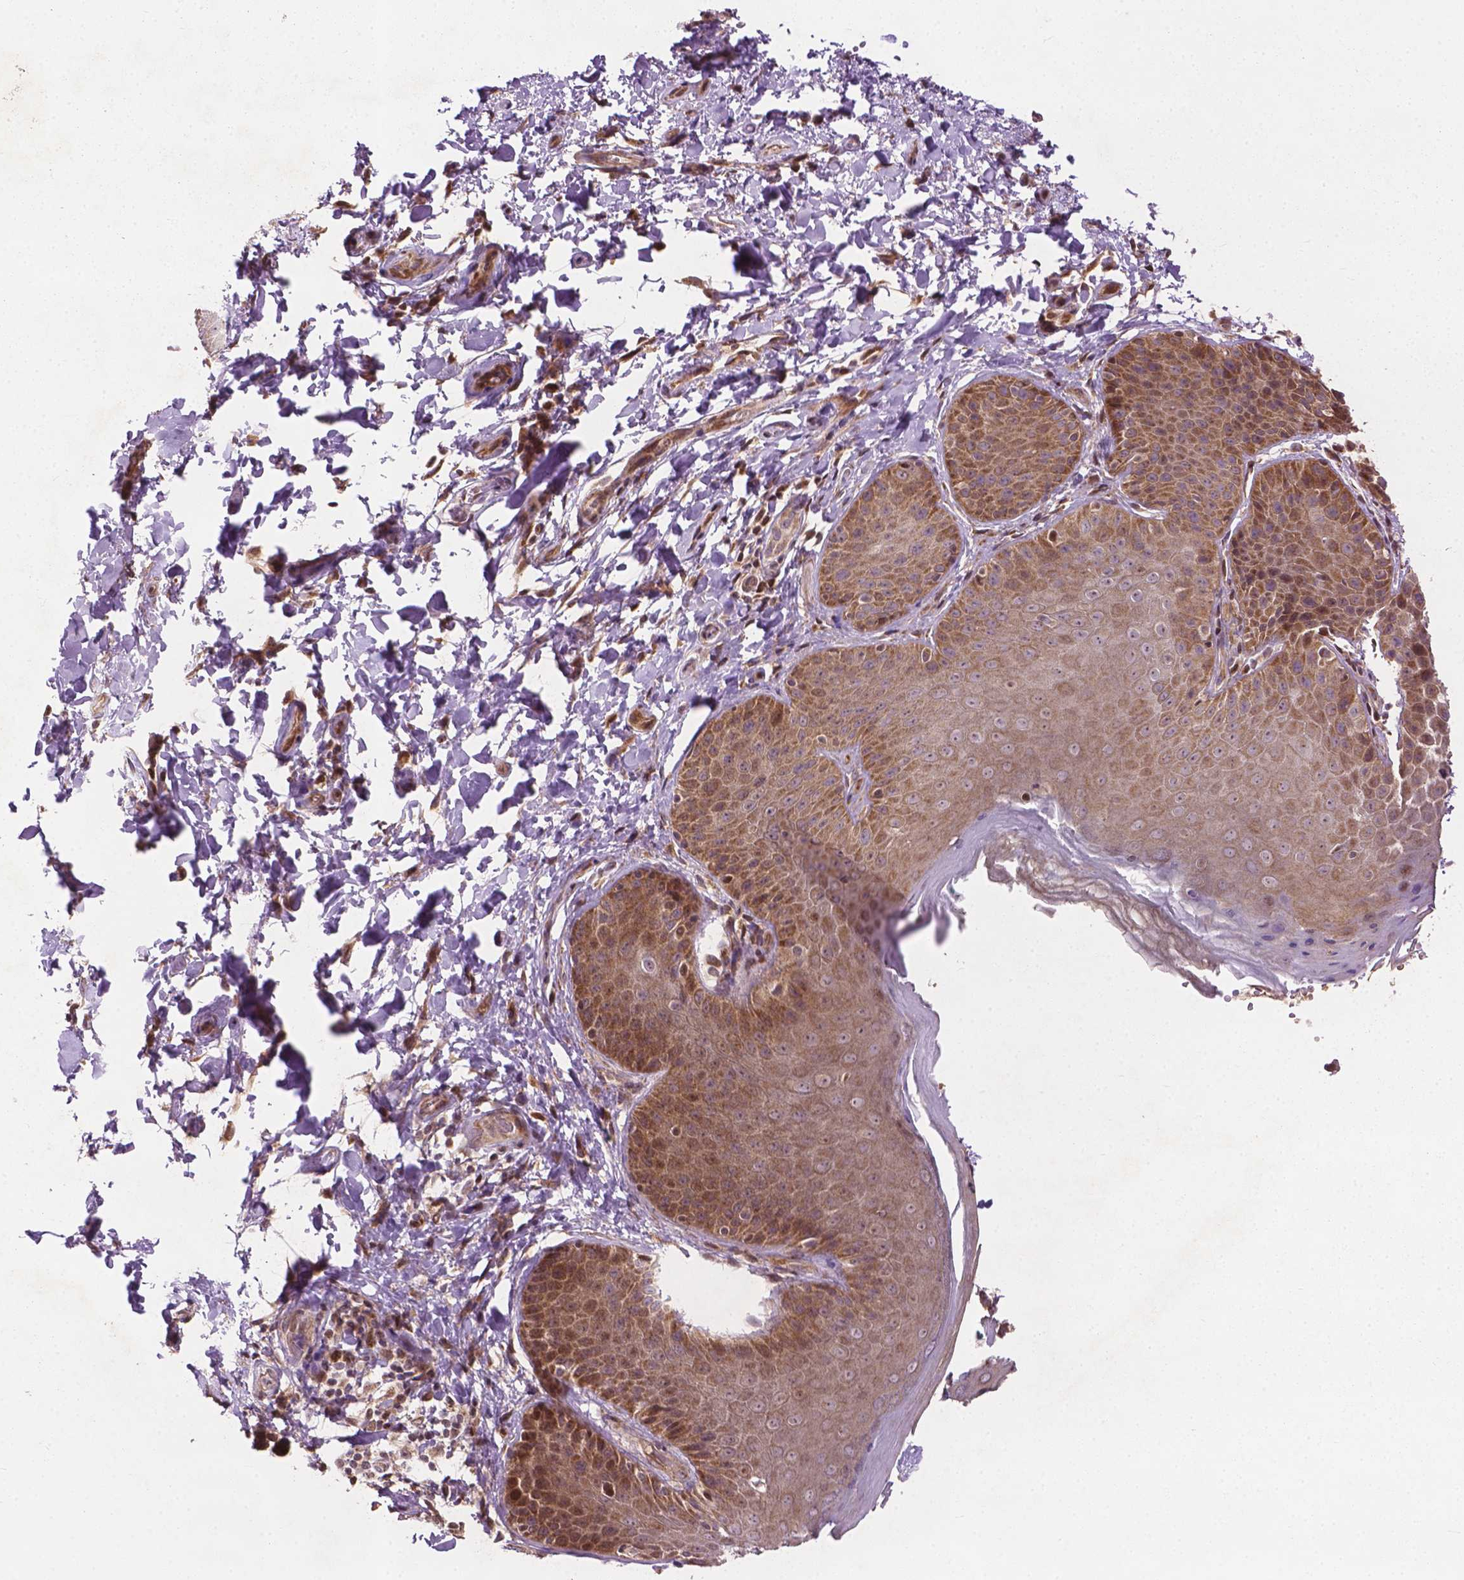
{"staining": {"intensity": "moderate", "quantity": ">75%", "location": "cytoplasmic/membranous"}, "tissue": "skin", "cell_type": "Epidermal cells", "image_type": "normal", "snomed": [{"axis": "morphology", "description": "Normal tissue, NOS"}, {"axis": "topography", "description": "Anal"}, {"axis": "topography", "description": "Peripheral nerve tissue"}], "caption": "Immunohistochemical staining of normal skin displays >75% levels of moderate cytoplasmic/membranous protein positivity in approximately >75% of epidermal cells.", "gene": "B3GALNT2", "patient": {"sex": "male", "age": 51}}